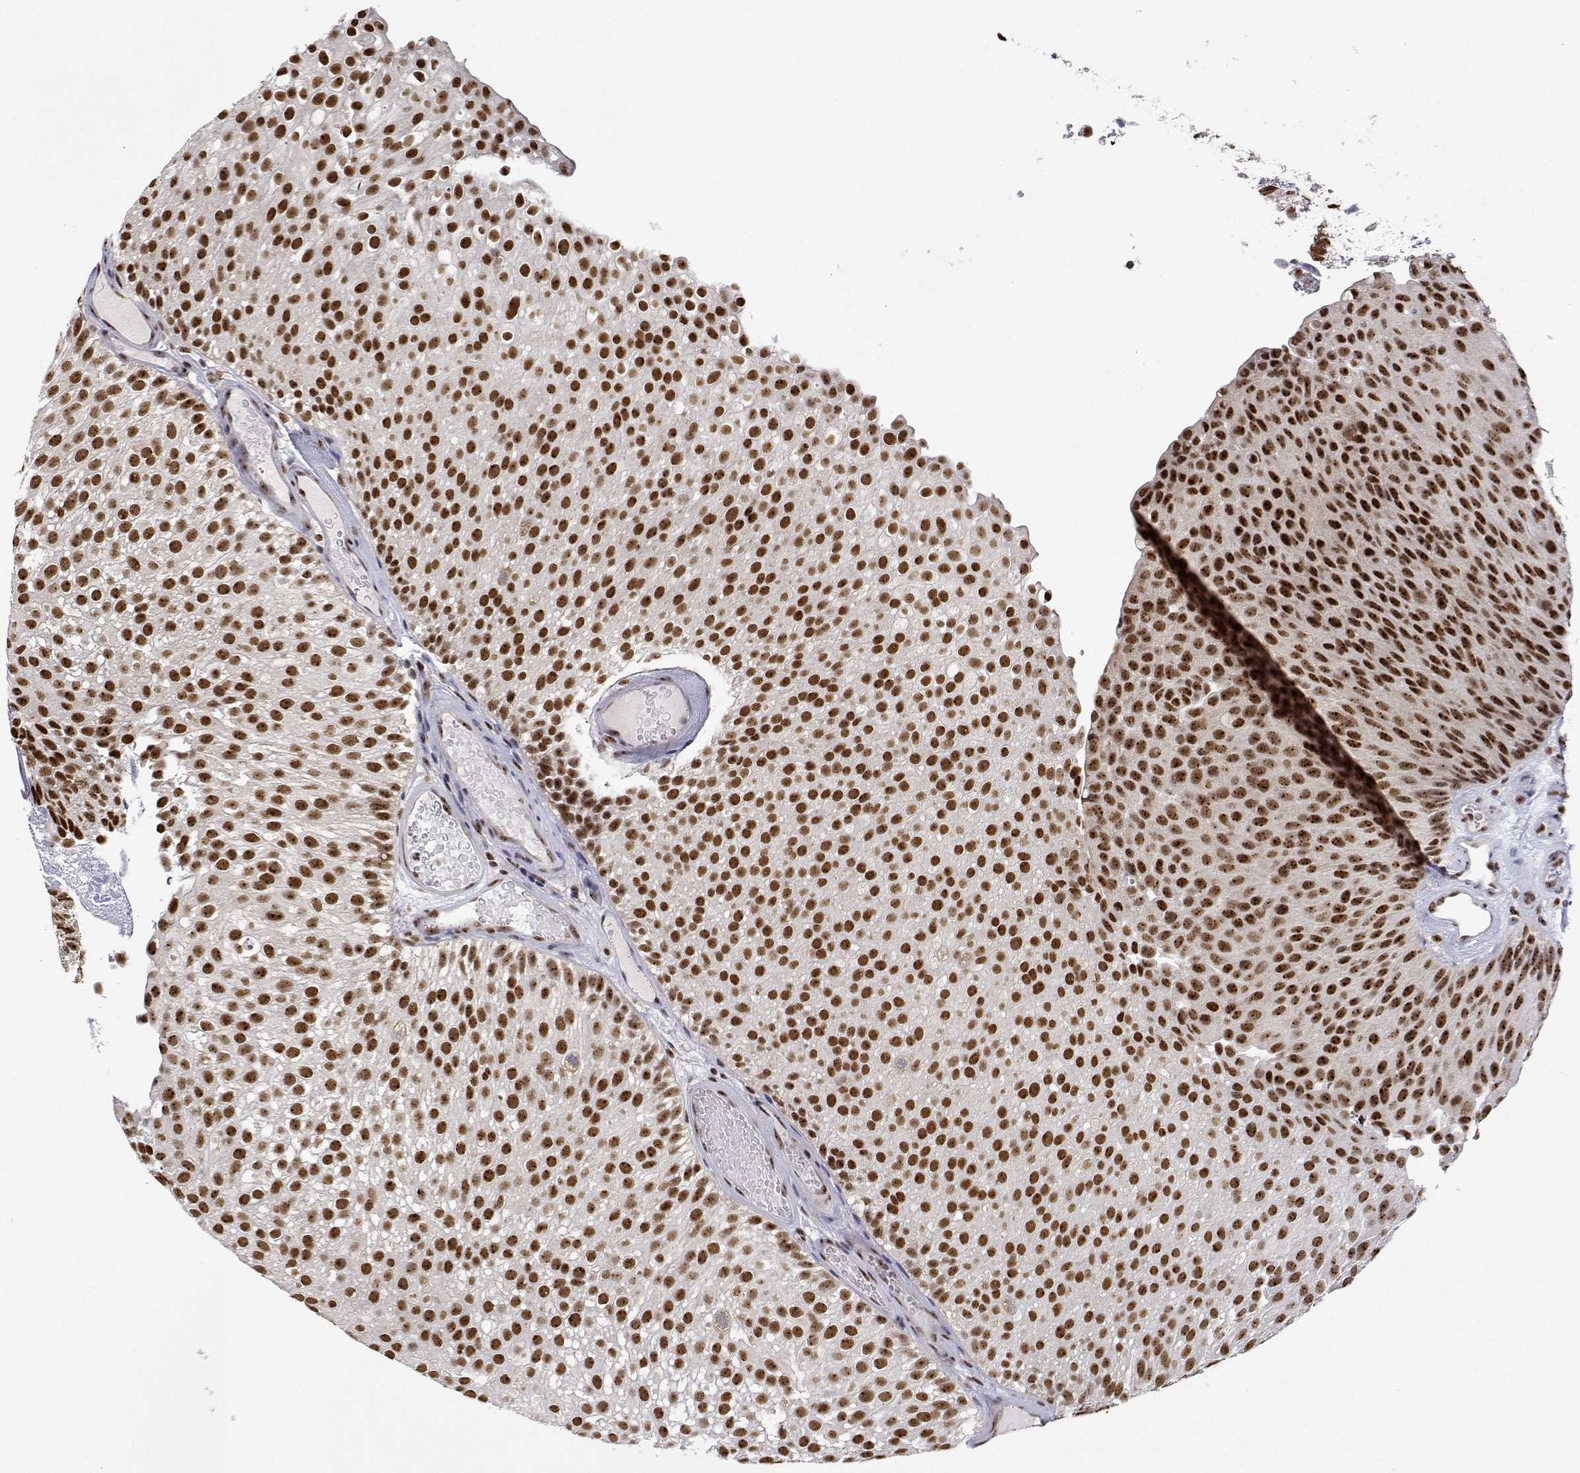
{"staining": {"intensity": "strong", "quantity": ">75%", "location": "nuclear"}, "tissue": "urothelial cancer", "cell_type": "Tumor cells", "image_type": "cancer", "snomed": [{"axis": "morphology", "description": "Urothelial carcinoma, Low grade"}, {"axis": "topography", "description": "Urinary bladder"}], "caption": "Immunohistochemistry (DAB (3,3'-diaminobenzidine)) staining of human urothelial cancer exhibits strong nuclear protein staining in about >75% of tumor cells. The protein is shown in brown color, while the nuclei are stained blue.", "gene": "ADAR", "patient": {"sex": "male", "age": 78}}